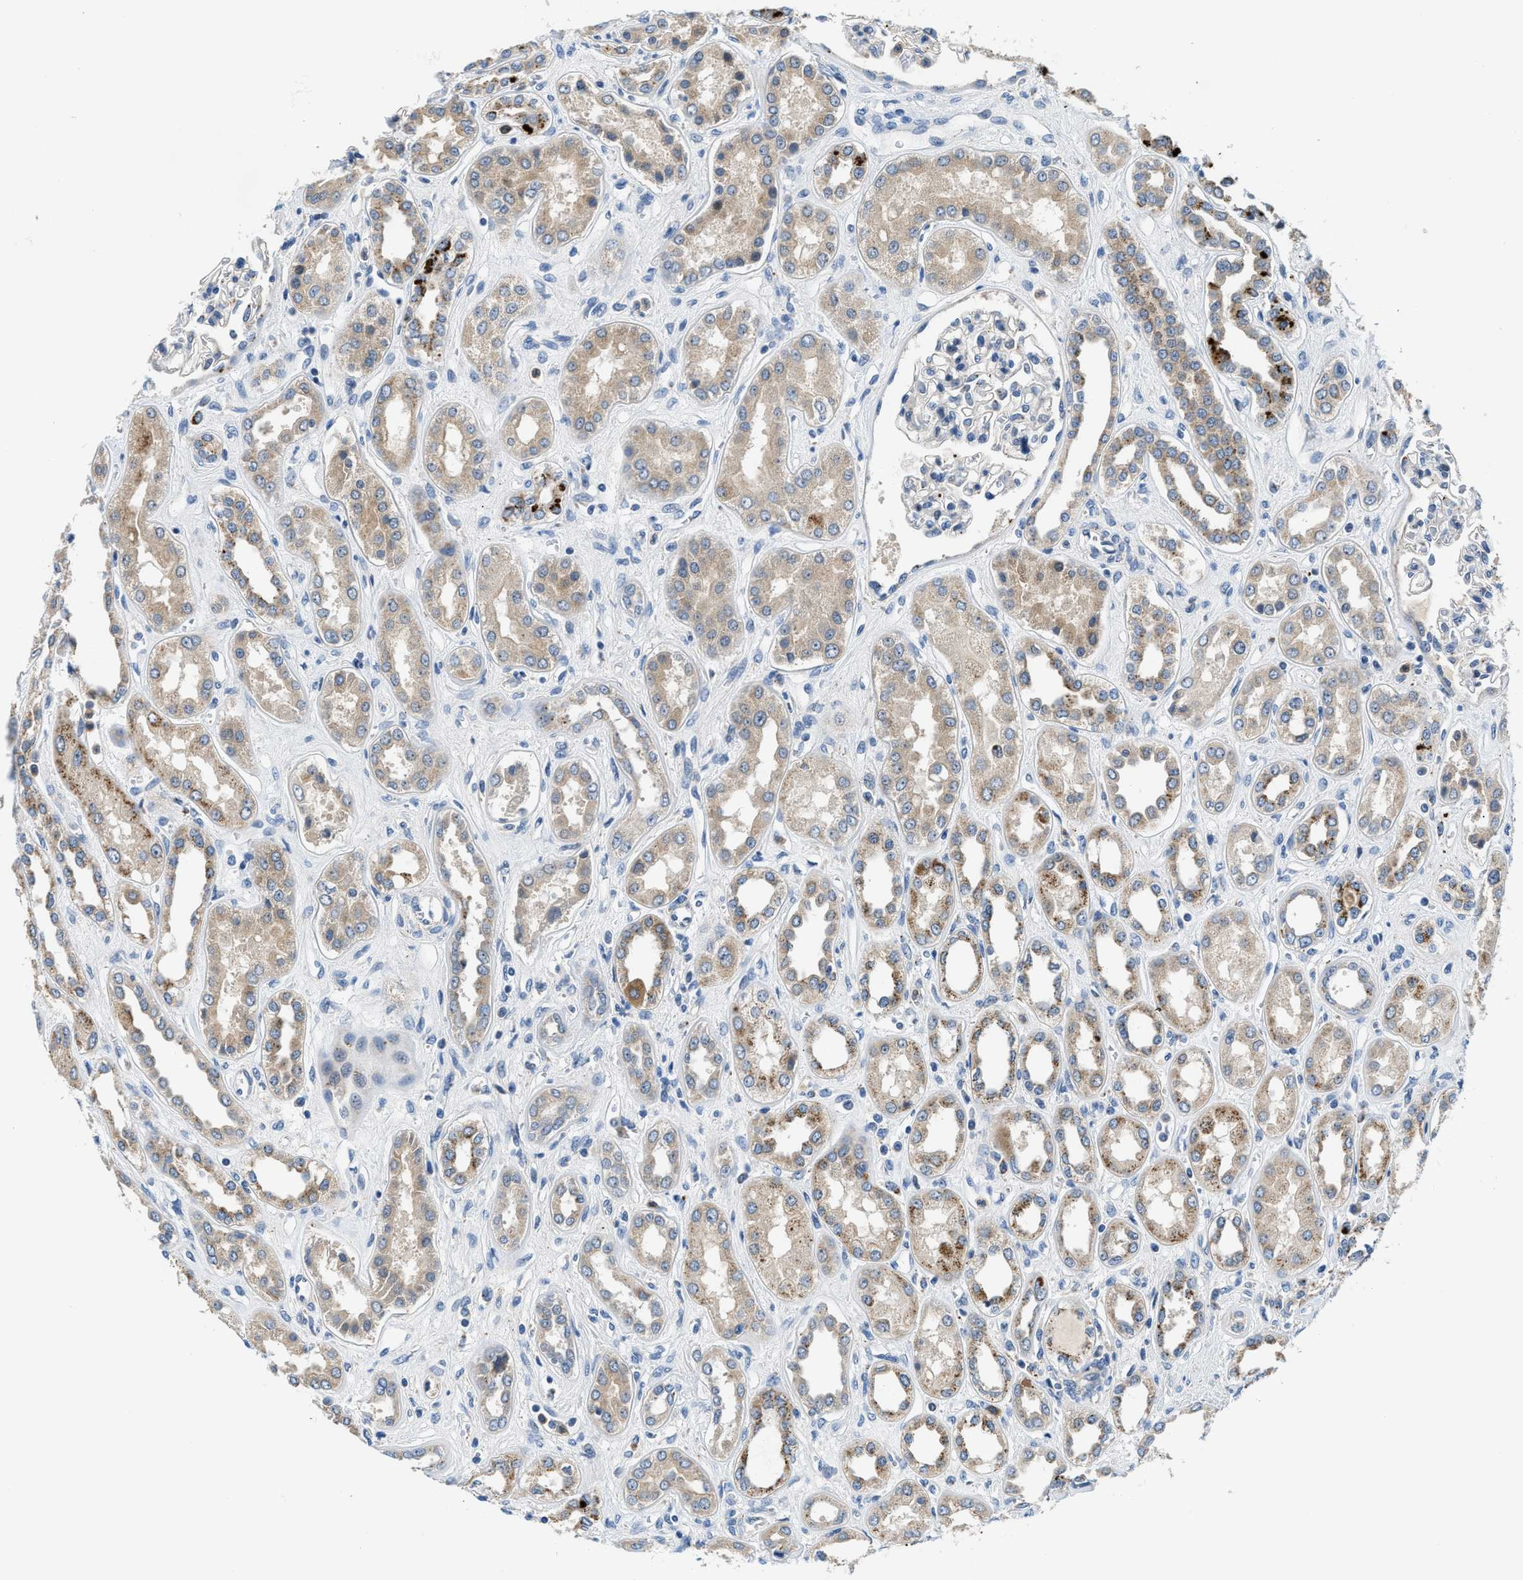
{"staining": {"intensity": "negative", "quantity": "none", "location": "none"}, "tissue": "kidney", "cell_type": "Cells in glomeruli", "image_type": "normal", "snomed": [{"axis": "morphology", "description": "Normal tissue, NOS"}, {"axis": "topography", "description": "Kidney"}], "caption": "High magnification brightfield microscopy of benign kidney stained with DAB (brown) and counterstained with hematoxylin (blue): cells in glomeruli show no significant expression.", "gene": "ADGRE3", "patient": {"sex": "male", "age": 59}}